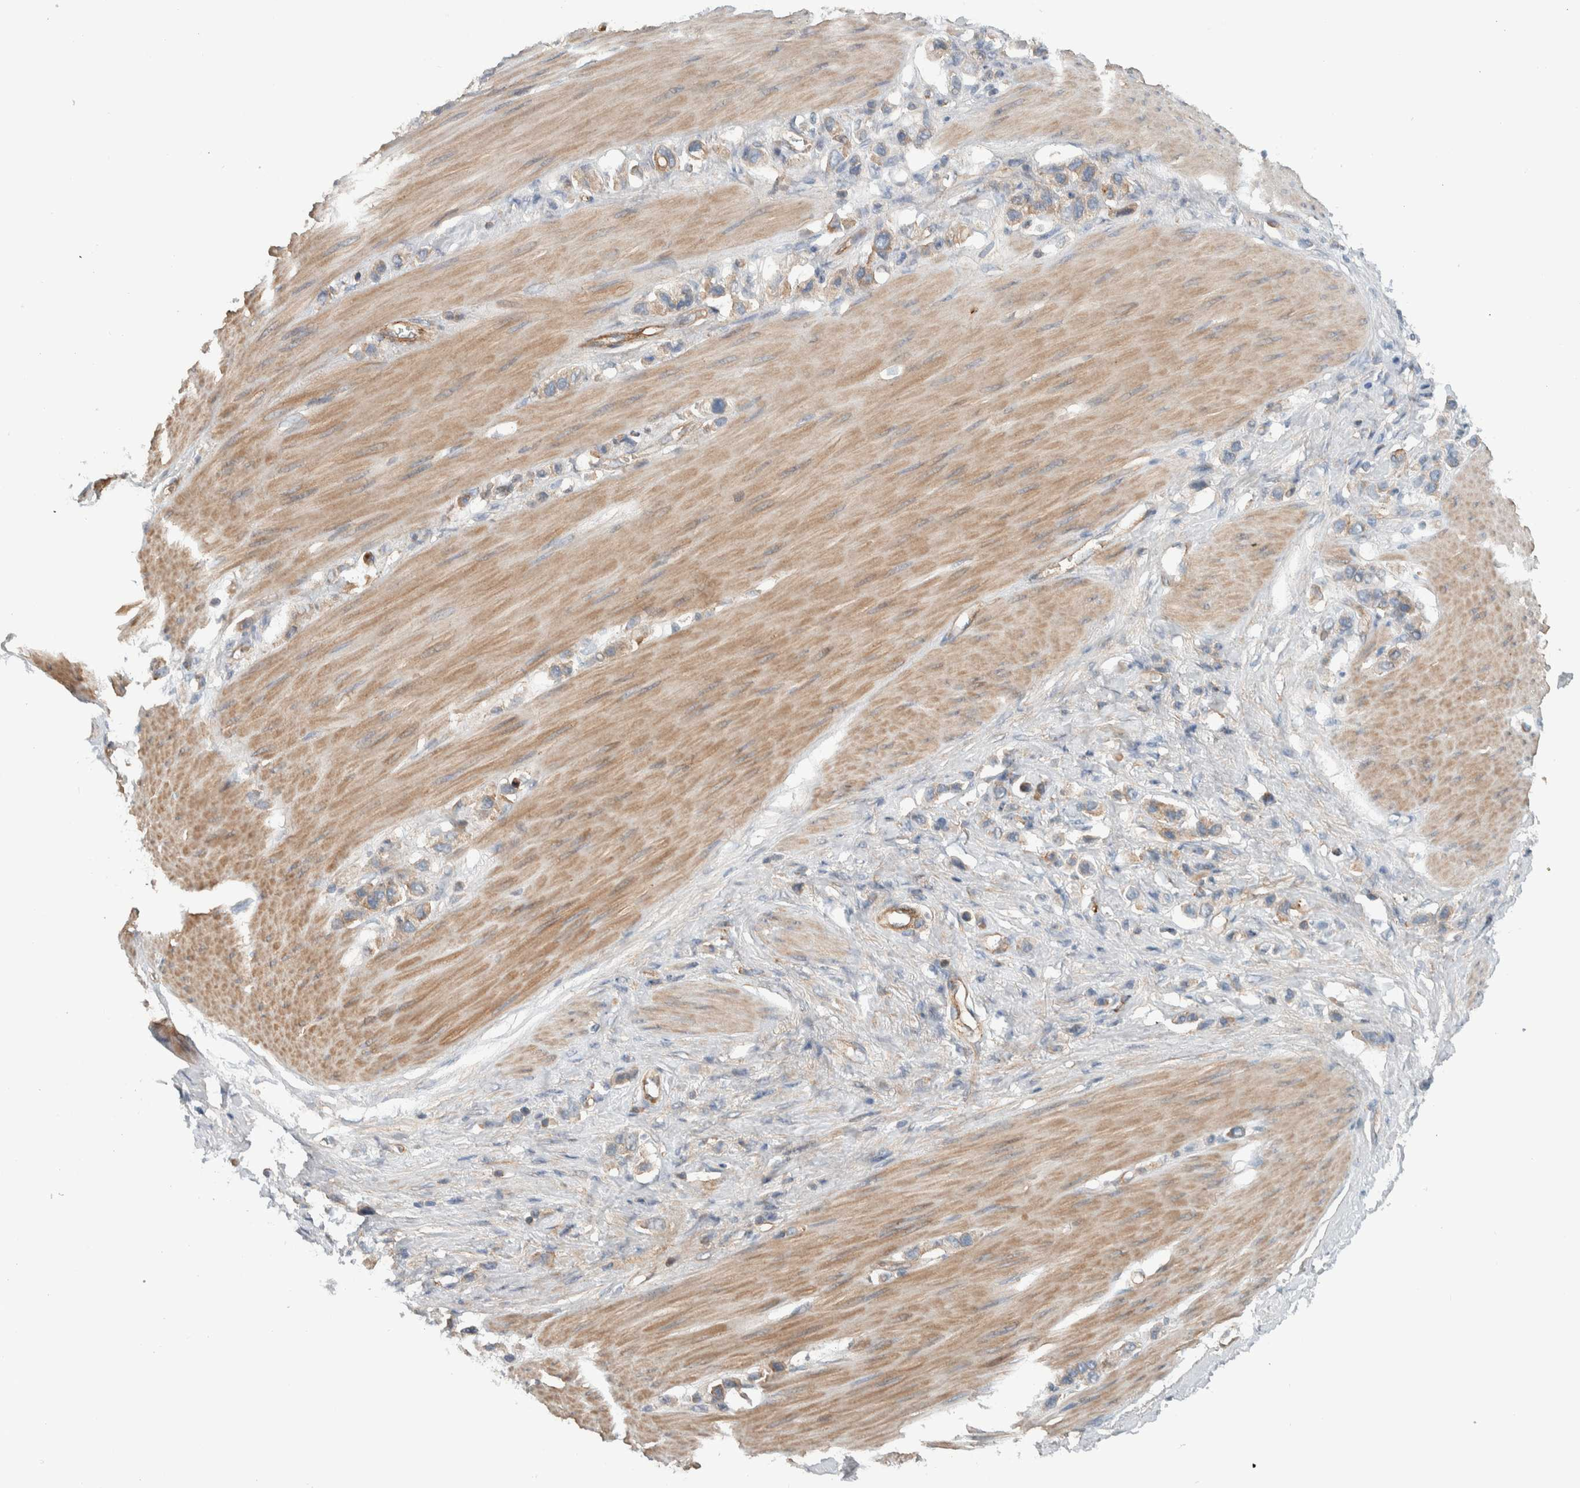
{"staining": {"intensity": "weak", "quantity": "25%-75%", "location": "cytoplasmic/membranous"}, "tissue": "stomach cancer", "cell_type": "Tumor cells", "image_type": "cancer", "snomed": [{"axis": "morphology", "description": "Adenocarcinoma, NOS"}, {"axis": "topography", "description": "Stomach"}], "caption": "This is an image of immunohistochemistry (IHC) staining of stomach cancer (adenocarcinoma), which shows weak positivity in the cytoplasmic/membranous of tumor cells.", "gene": "MPRIP", "patient": {"sex": "female", "age": 65}}